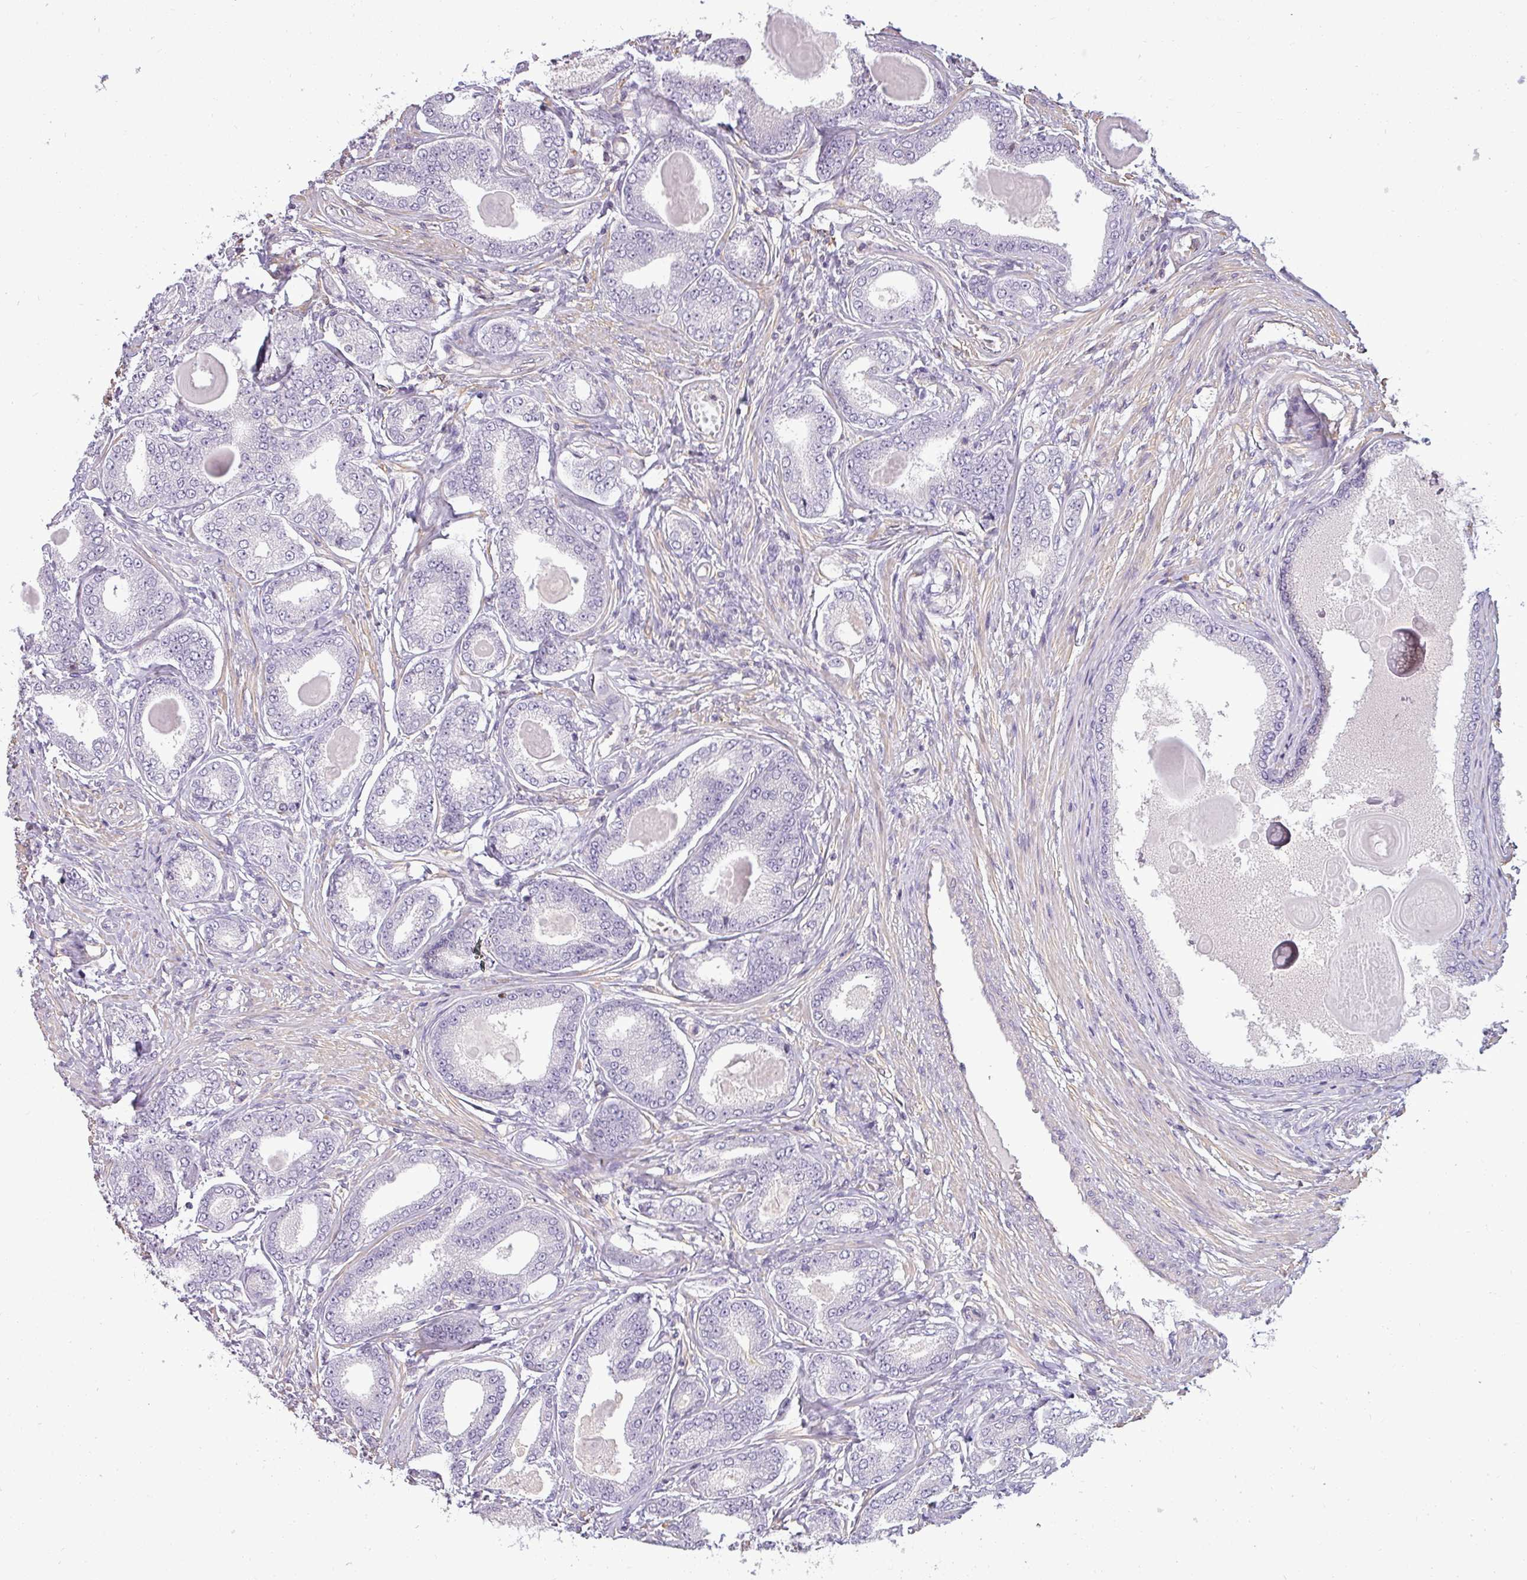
{"staining": {"intensity": "negative", "quantity": "none", "location": "none"}, "tissue": "prostate cancer", "cell_type": "Tumor cells", "image_type": "cancer", "snomed": [{"axis": "morphology", "description": "Adenocarcinoma, High grade"}, {"axis": "topography", "description": "Prostate"}], "caption": "Tumor cells are negative for brown protein staining in adenocarcinoma (high-grade) (prostate).", "gene": "ZNF835", "patient": {"sex": "male", "age": 69}}